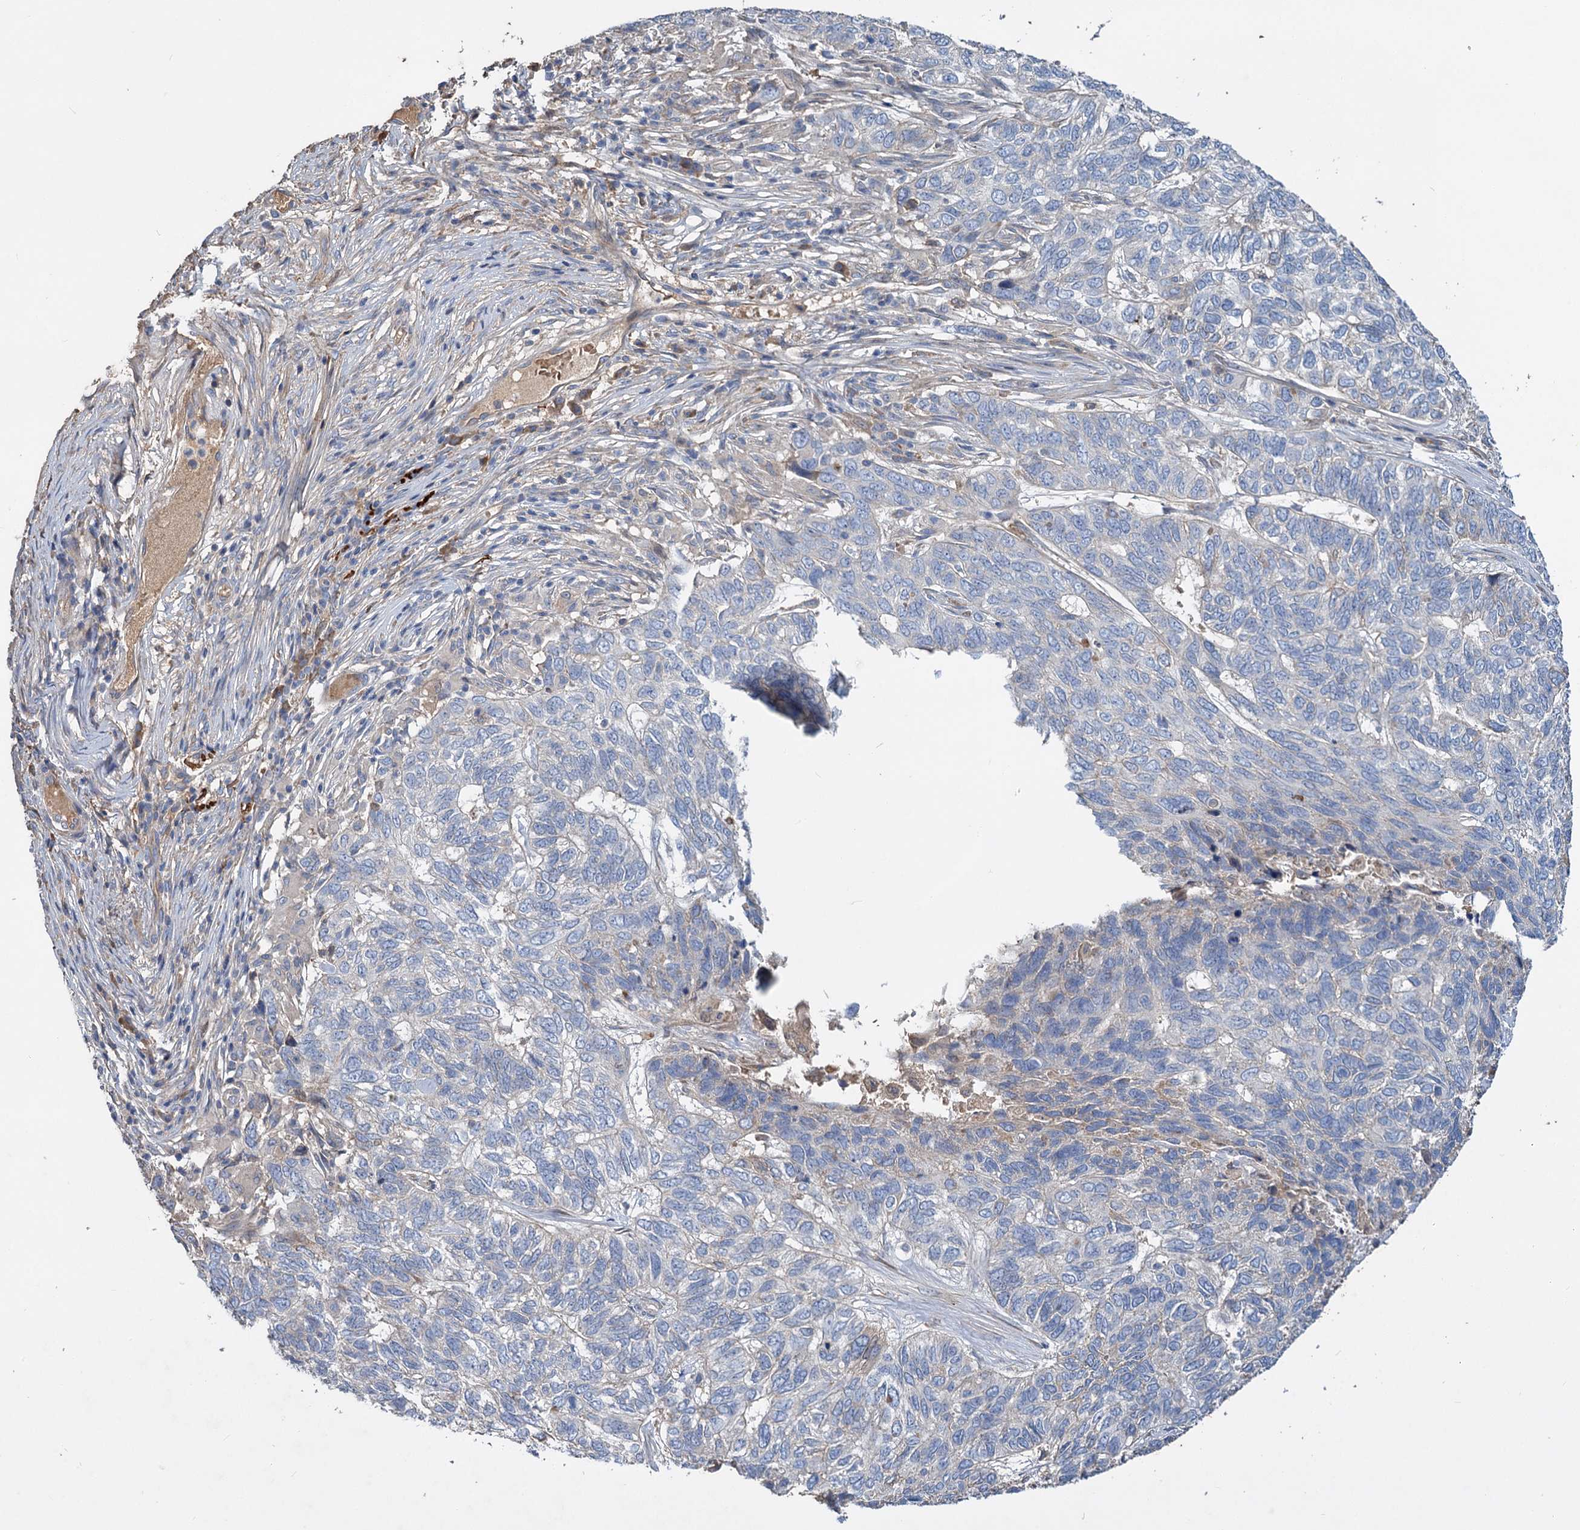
{"staining": {"intensity": "negative", "quantity": "none", "location": "none"}, "tissue": "skin cancer", "cell_type": "Tumor cells", "image_type": "cancer", "snomed": [{"axis": "morphology", "description": "Basal cell carcinoma"}, {"axis": "topography", "description": "Skin"}], "caption": "High magnification brightfield microscopy of basal cell carcinoma (skin) stained with DAB (3,3'-diaminobenzidine) (brown) and counterstained with hematoxylin (blue): tumor cells show no significant positivity.", "gene": "URAD", "patient": {"sex": "female", "age": 65}}